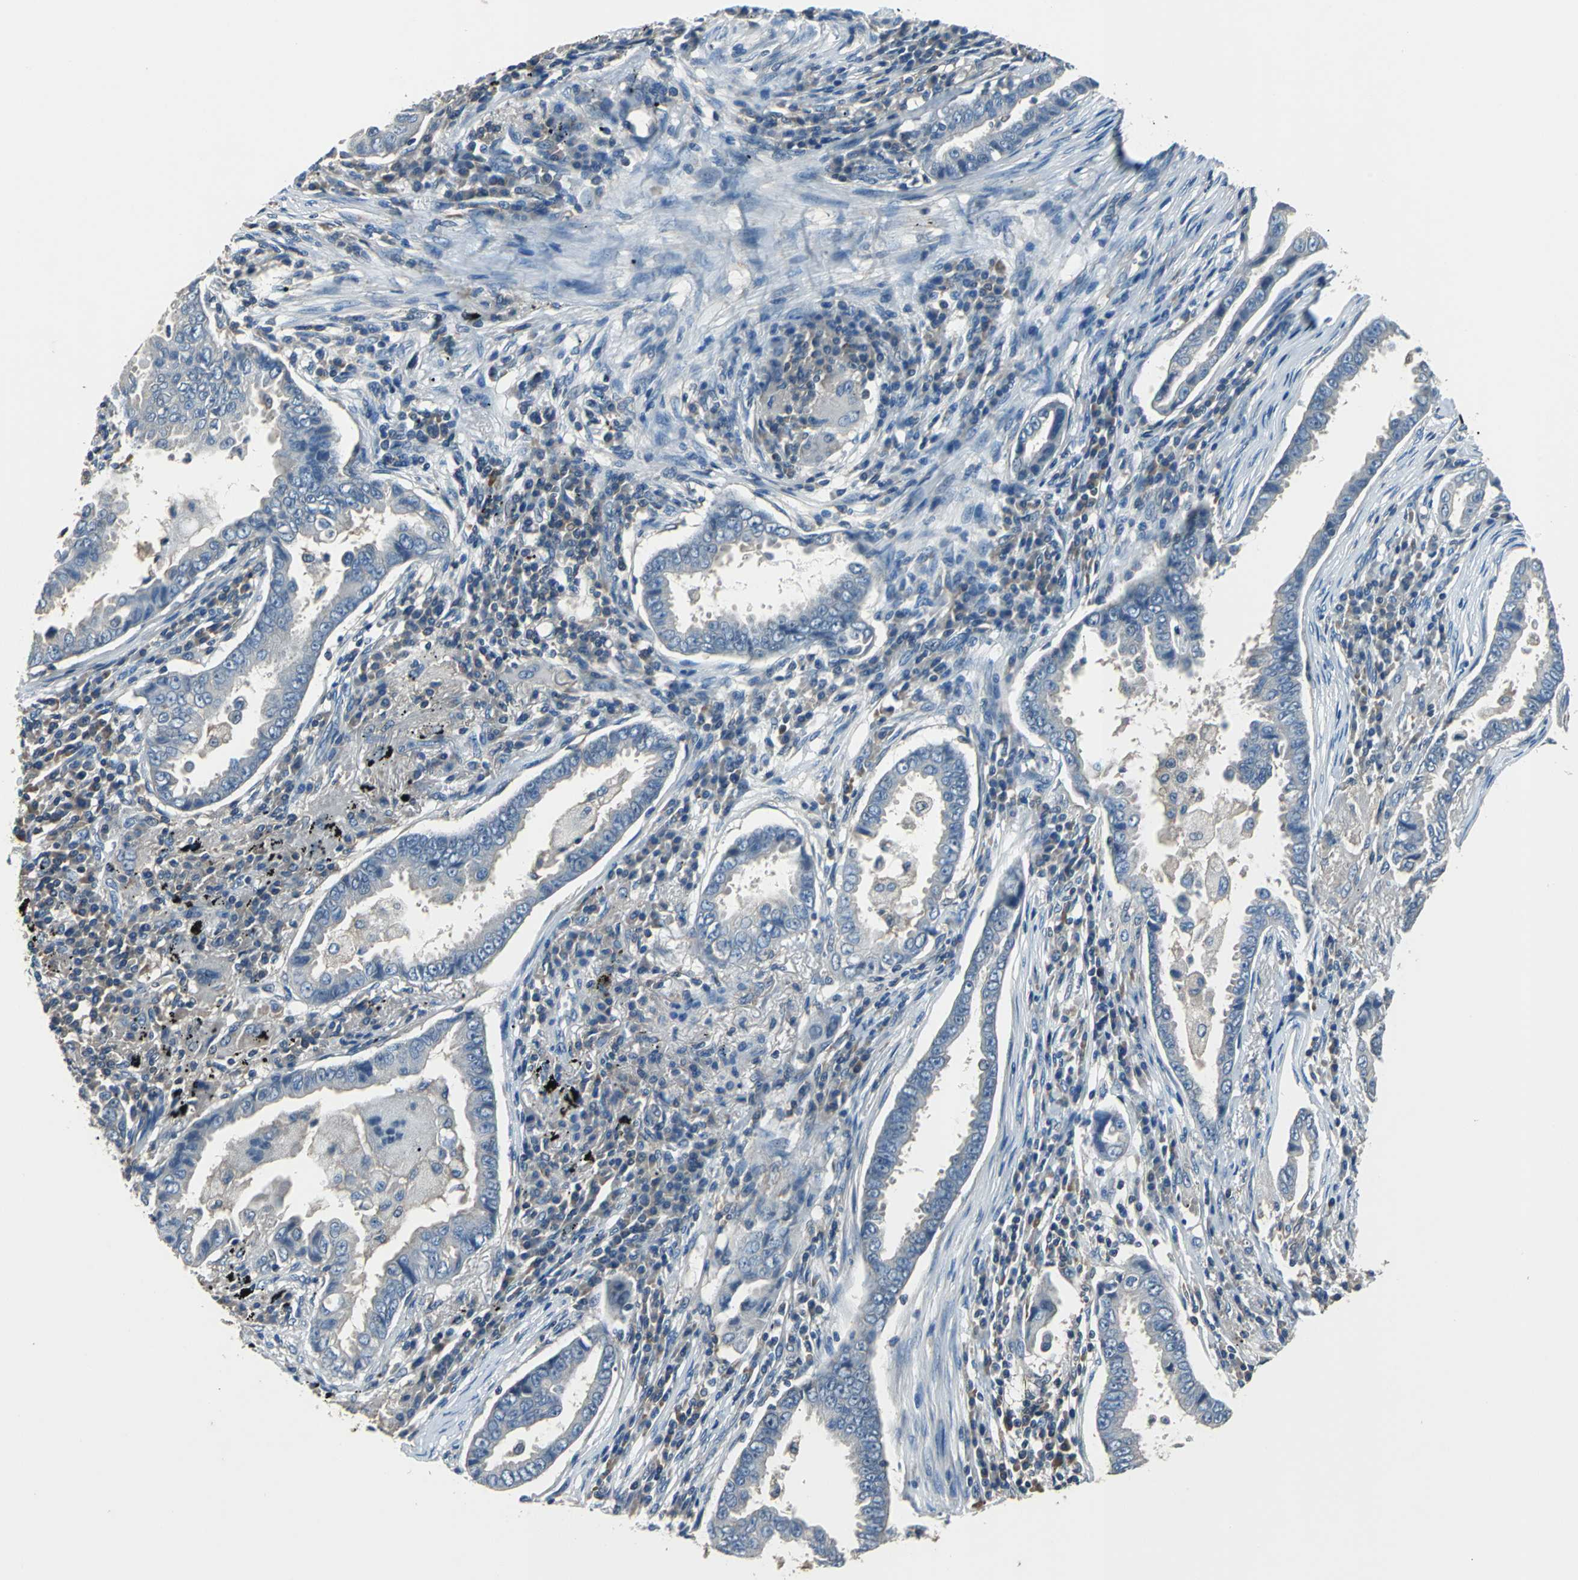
{"staining": {"intensity": "negative", "quantity": "none", "location": "none"}, "tissue": "lung cancer", "cell_type": "Tumor cells", "image_type": "cancer", "snomed": [{"axis": "morphology", "description": "Normal tissue, NOS"}, {"axis": "morphology", "description": "Inflammation, NOS"}, {"axis": "morphology", "description": "Adenocarcinoma, NOS"}, {"axis": "topography", "description": "Lung"}], "caption": "The immunohistochemistry histopathology image has no significant staining in tumor cells of lung cancer (adenocarcinoma) tissue. (DAB IHC visualized using brightfield microscopy, high magnification).", "gene": "PRKCA", "patient": {"sex": "female", "age": 64}}